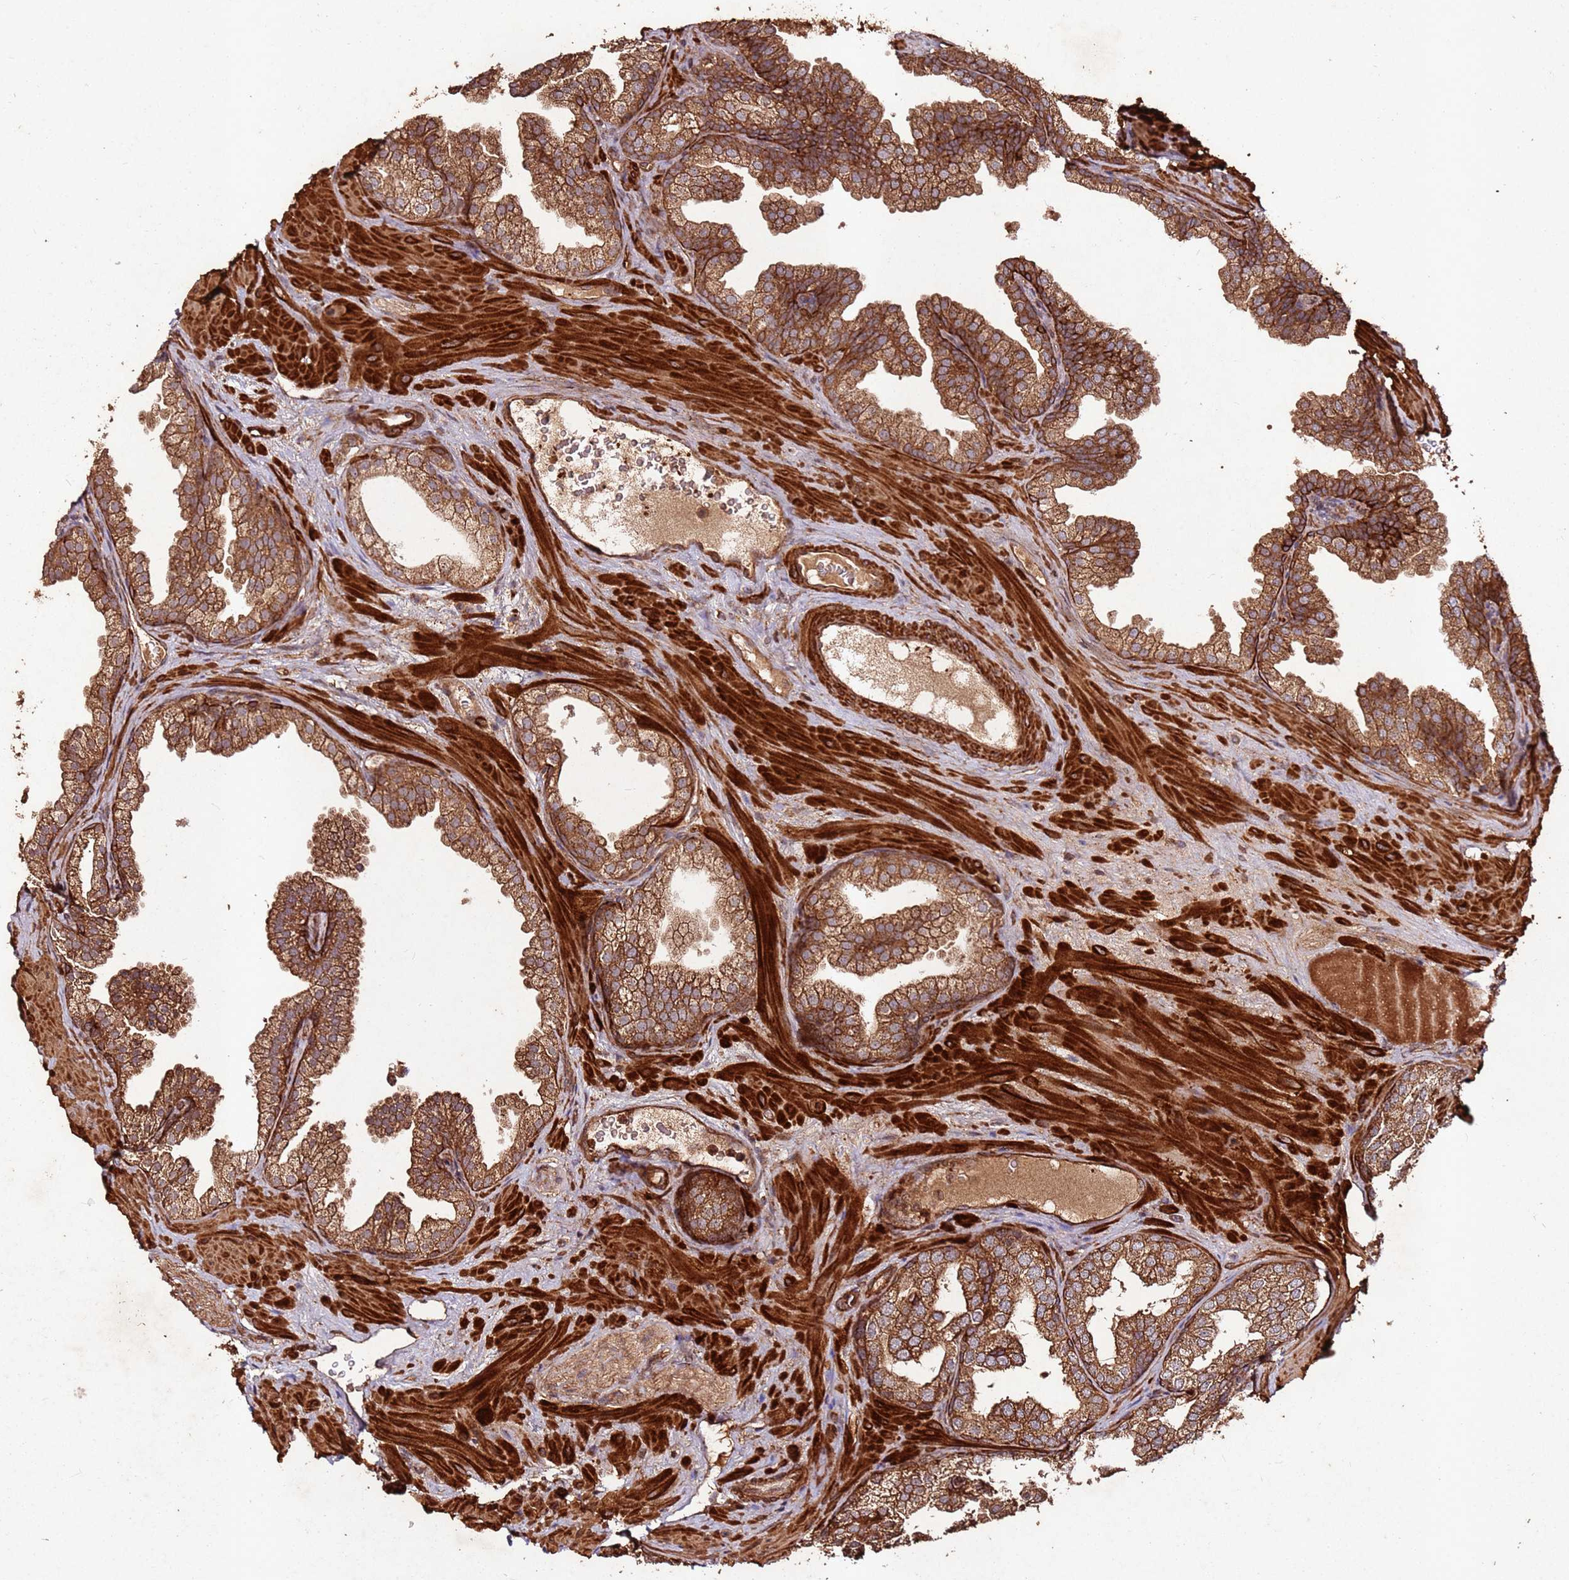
{"staining": {"intensity": "strong", "quantity": ">75%", "location": "cytoplasmic/membranous"}, "tissue": "prostate", "cell_type": "Glandular cells", "image_type": "normal", "snomed": [{"axis": "morphology", "description": "Normal tissue, NOS"}, {"axis": "topography", "description": "Prostate"}], "caption": "High-power microscopy captured an immunohistochemistry (IHC) image of unremarkable prostate, revealing strong cytoplasmic/membranous staining in about >75% of glandular cells.", "gene": "FAM186A", "patient": {"sex": "male", "age": 37}}